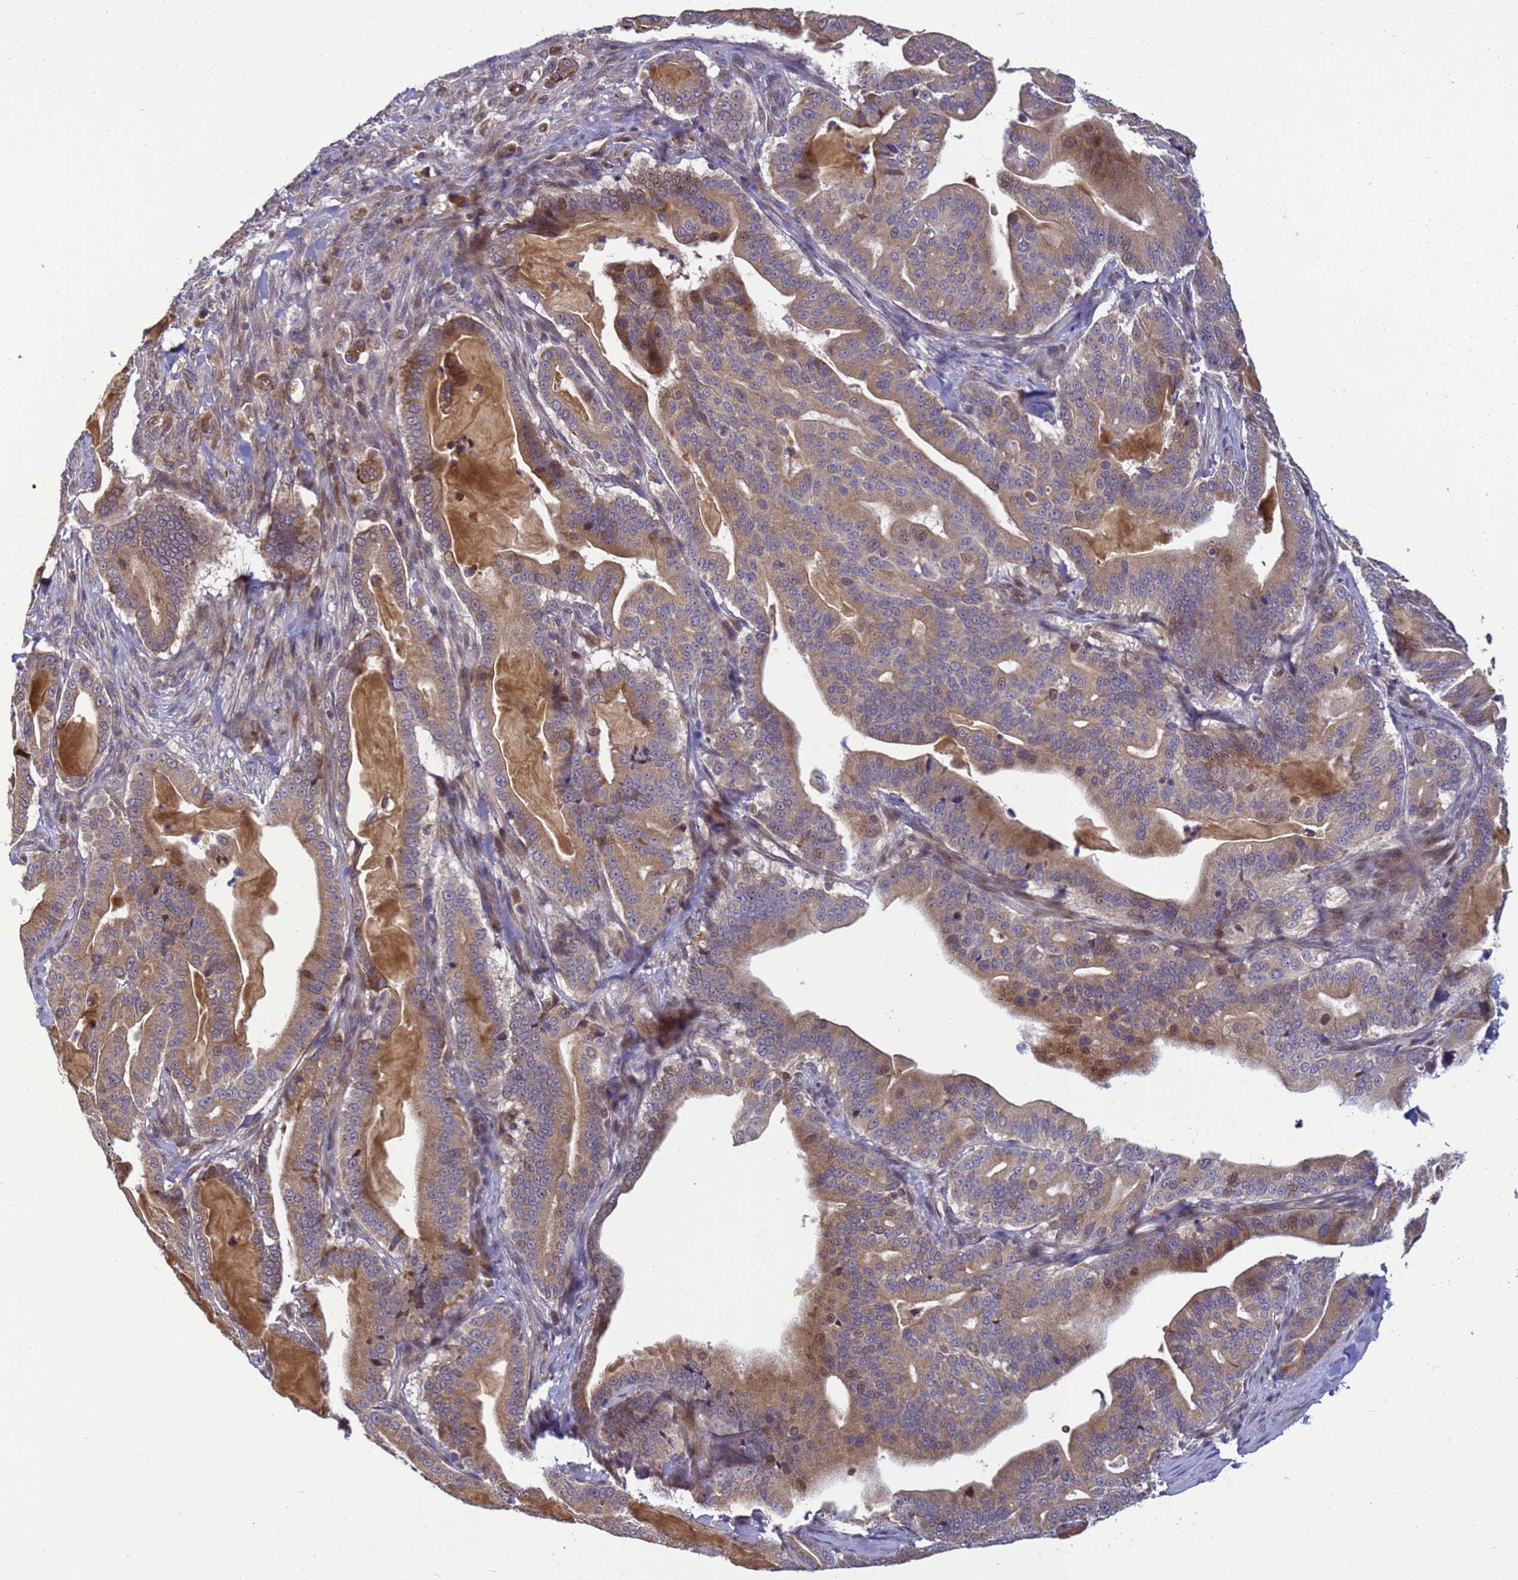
{"staining": {"intensity": "moderate", "quantity": ">75%", "location": "cytoplasmic/membranous"}, "tissue": "pancreatic cancer", "cell_type": "Tumor cells", "image_type": "cancer", "snomed": [{"axis": "morphology", "description": "Adenocarcinoma, NOS"}, {"axis": "topography", "description": "Pancreas"}], "caption": "An immunohistochemistry (IHC) image of neoplastic tissue is shown. Protein staining in brown labels moderate cytoplasmic/membranous positivity in pancreatic cancer (adenocarcinoma) within tumor cells.", "gene": "TMEM74B", "patient": {"sex": "male", "age": 63}}